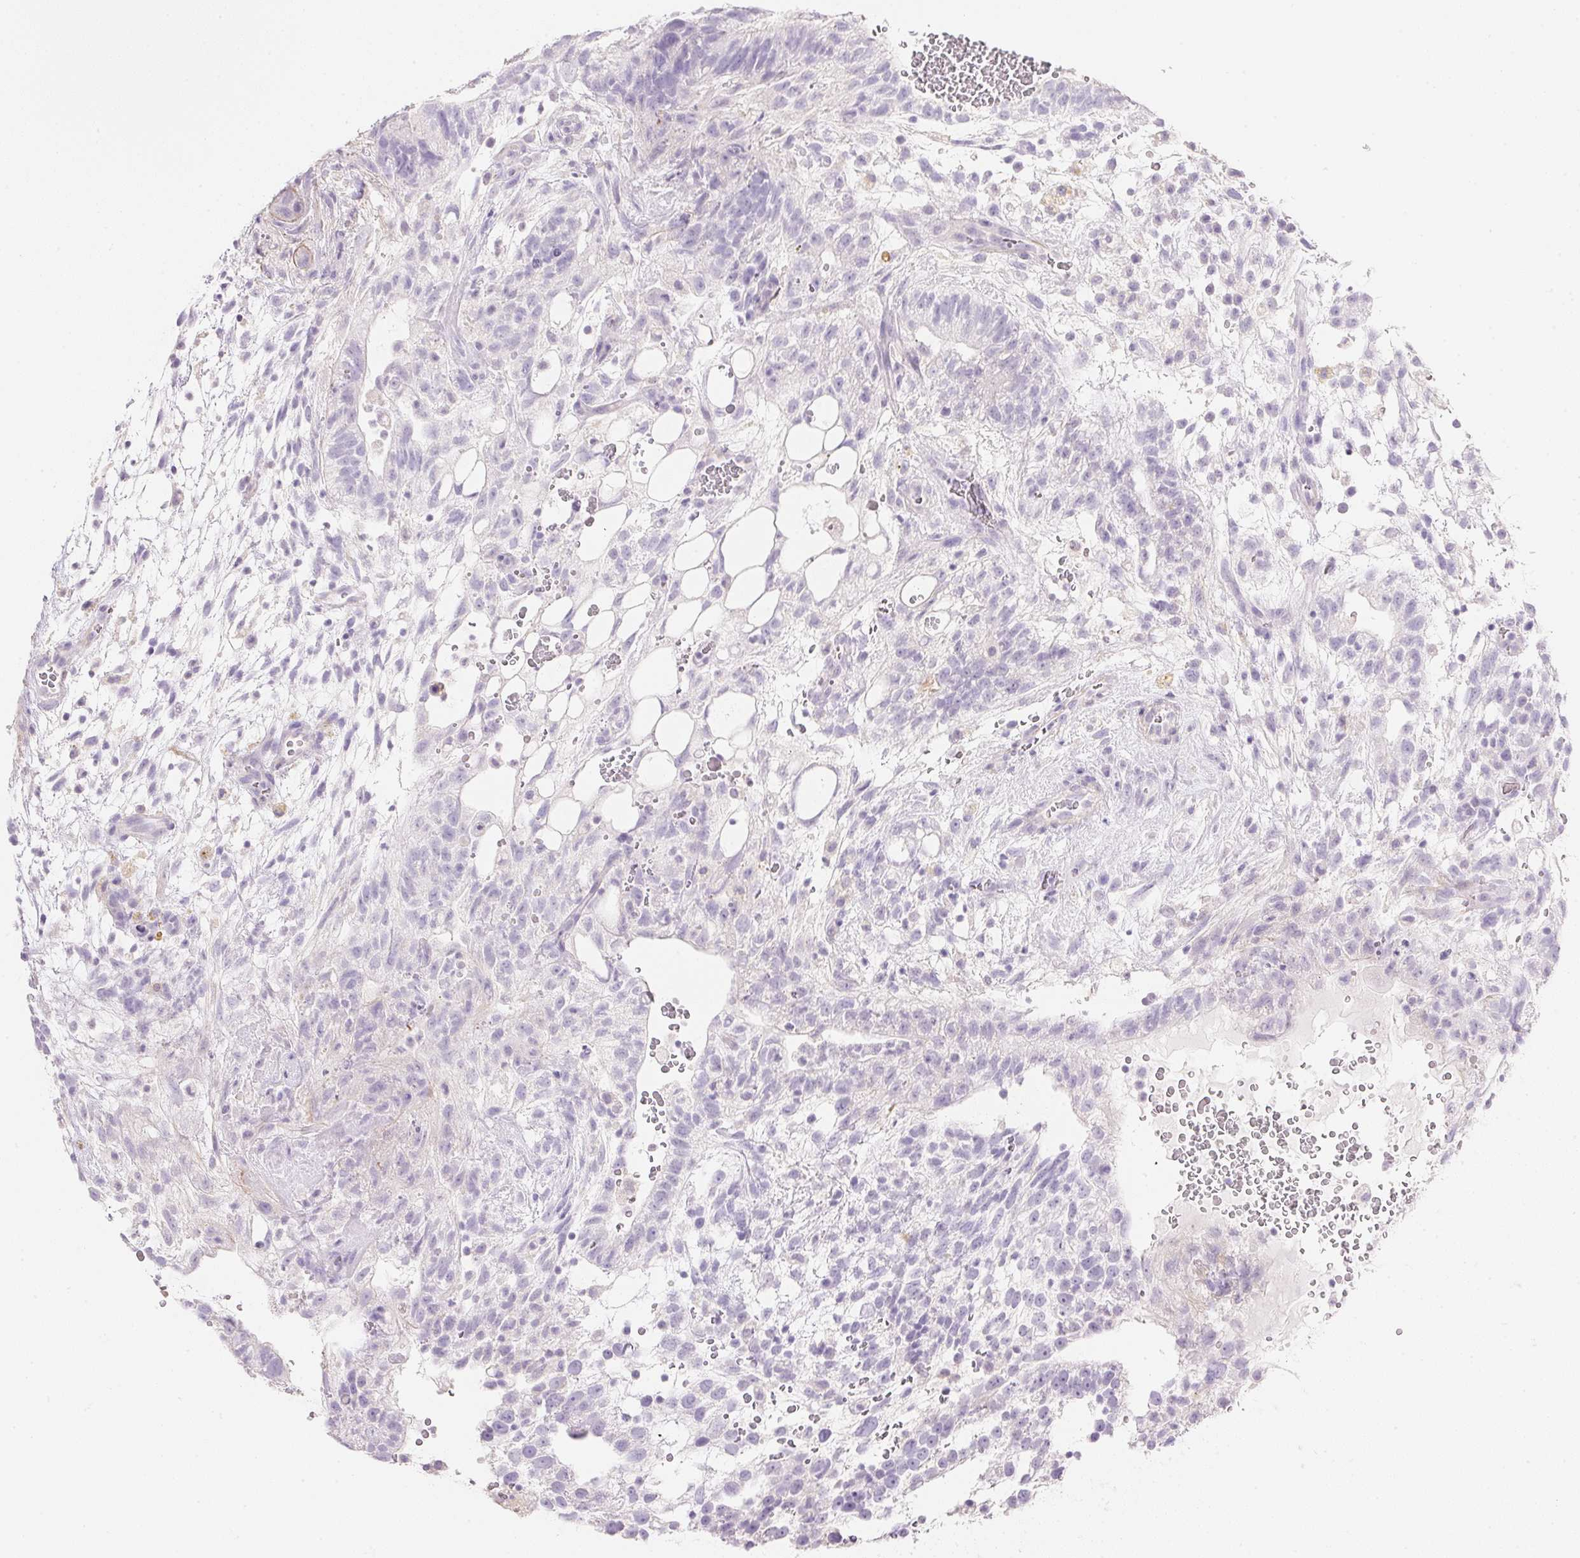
{"staining": {"intensity": "negative", "quantity": "none", "location": "none"}, "tissue": "testis cancer", "cell_type": "Tumor cells", "image_type": "cancer", "snomed": [{"axis": "morphology", "description": "Normal tissue, NOS"}, {"axis": "morphology", "description": "Carcinoma, Embryonal, NOS"}, {"axis": "topography", "description": "Testis"}], "caption": "An image of human embryonal carcinoma (testis) is negative for staining in tumor cells.", "gene": "KCNE2", "patient": {"sex": "male", "age": 32}}